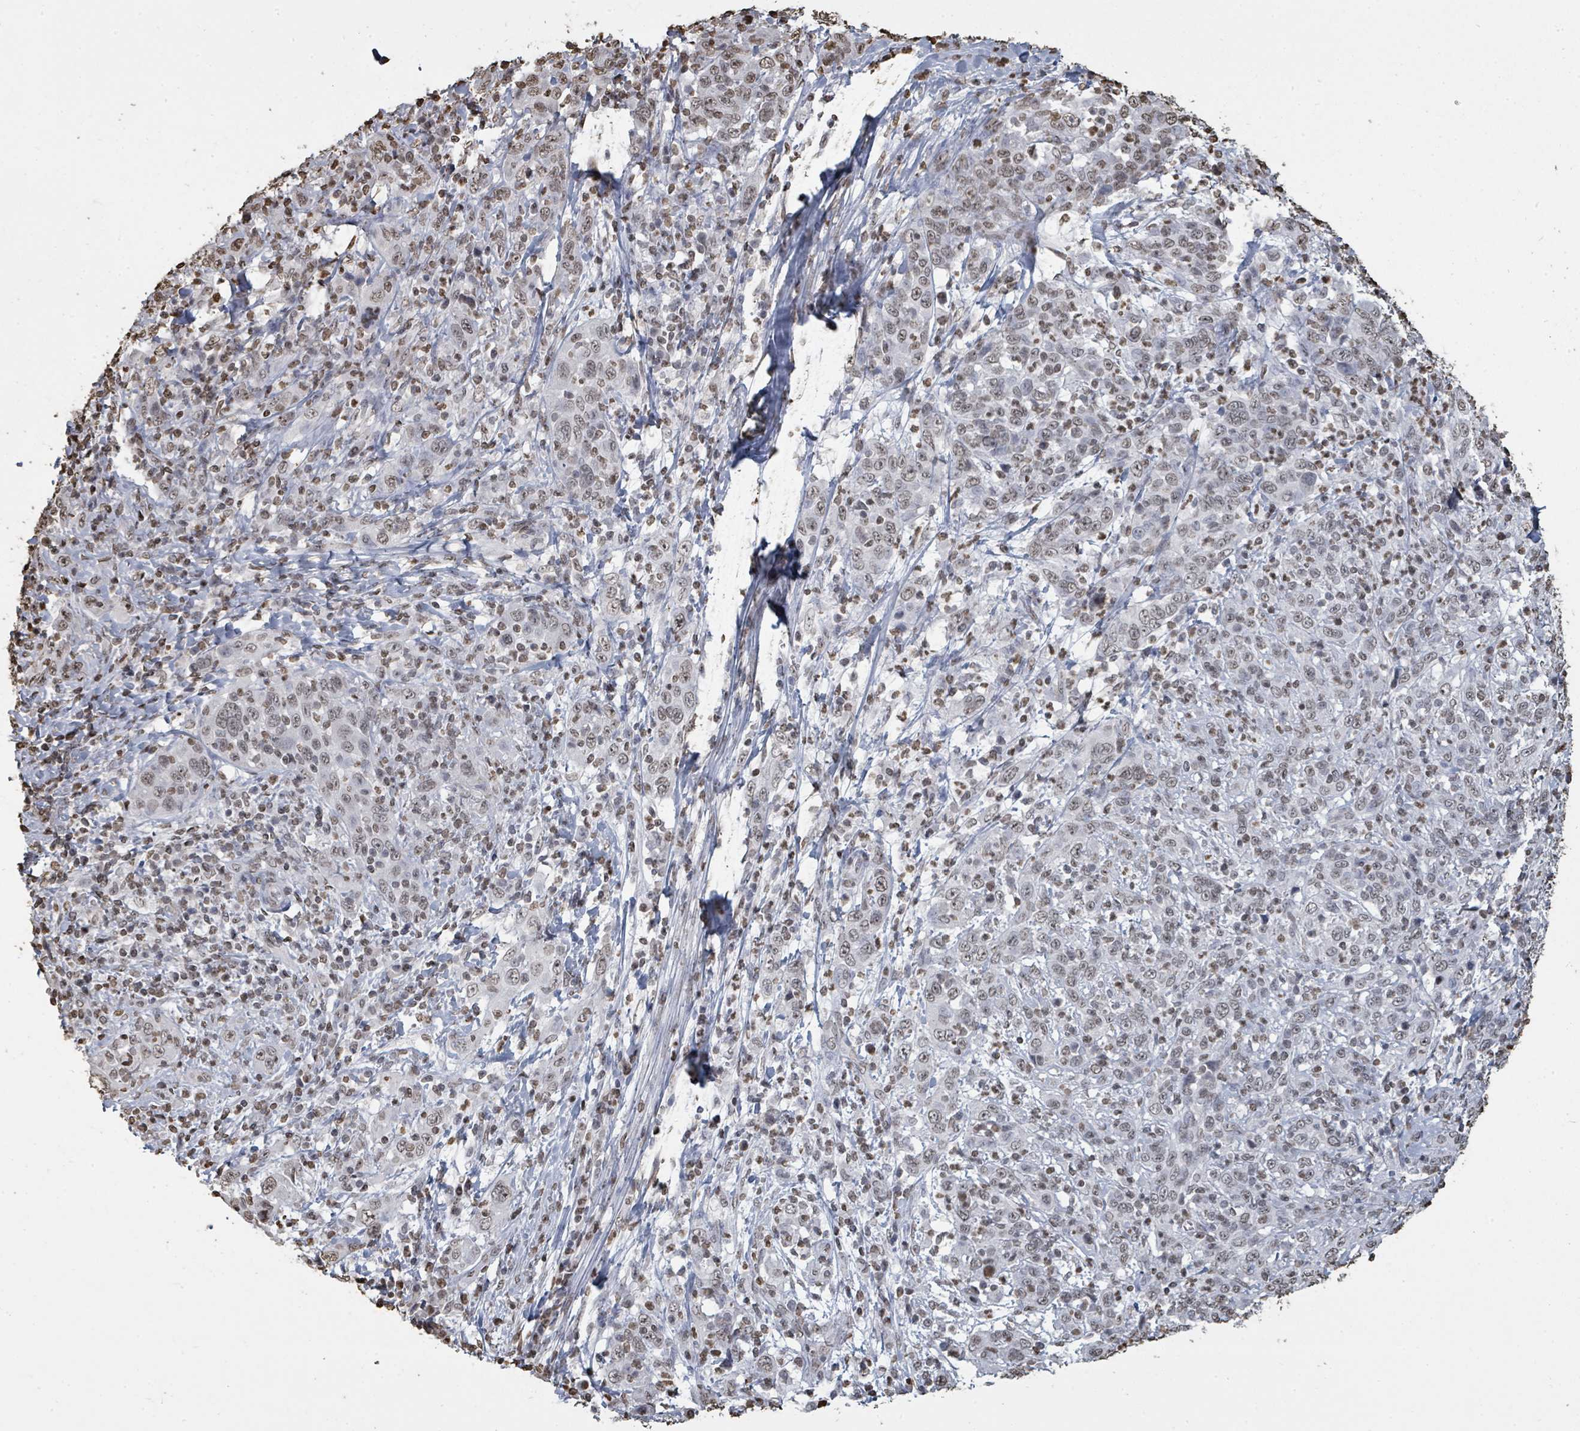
{"staining": {"intensity": "weak", "quantity": "25%-75%", "location": "nuclear"}, "tissue": "cervical cancer", "cell_type": "Tumor cells", "image_type": "cancer", "snomed": [{"axis": "morphology", "description": "Squamous cell carcinoma, NOS"}, {"axis": "topography", "description": "Cervix"}], "caption": "Immunohistochemical staining of human cervical squamous cell carcinoma reveals low levels of weak nuclear positivity in about 25%-75% of tumor cells.", "gene": "MRPS12", "patient": {"sex": "female", "age": 46}}